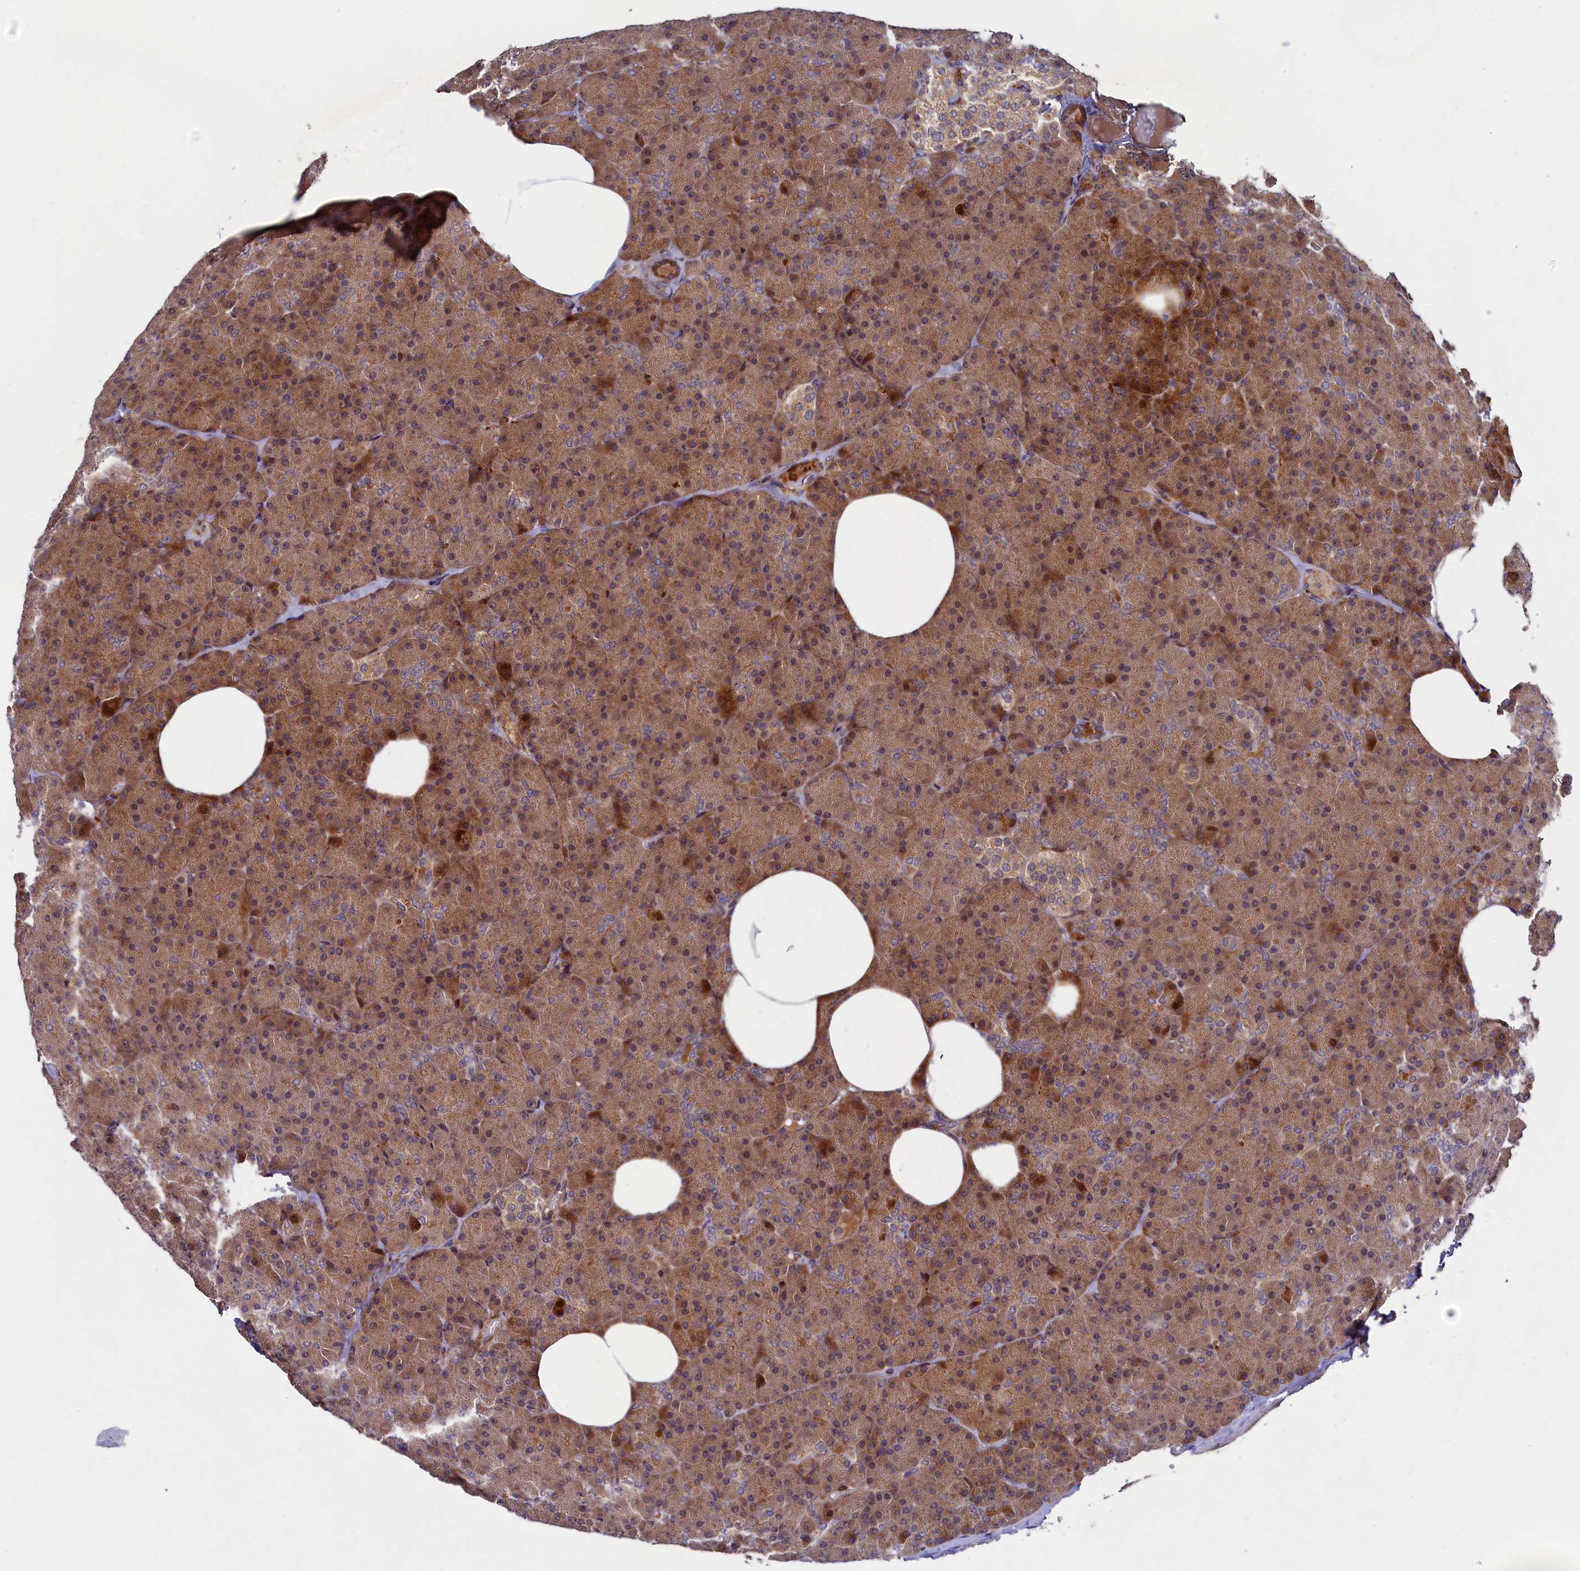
{"staining": {"intensity": "moderate", "quantity": ">75%", "location": "cytoplasmic/membranous"}, "tissue": "pancreas", "cell_type": "Exocrine glandular cells", "image_type": "normal", "snomed": [{"axis": "morphology", "description": "Normal tissue, NOS"}, {"axis": "morphology", "description": "Carcinoid, malignant, NOS"}, {"axis": "topography", "description": "Pancreas"}], "caption": "Approximately >75% of exocrine glandular cells in unremarkable human pancreas exhibit moderate cytoplasmic/membranous protein positivity as visualized by brown immunohistochemical staining.", "gene": "PIK3C3", "patient": {"sex": "female", "age": 35}}